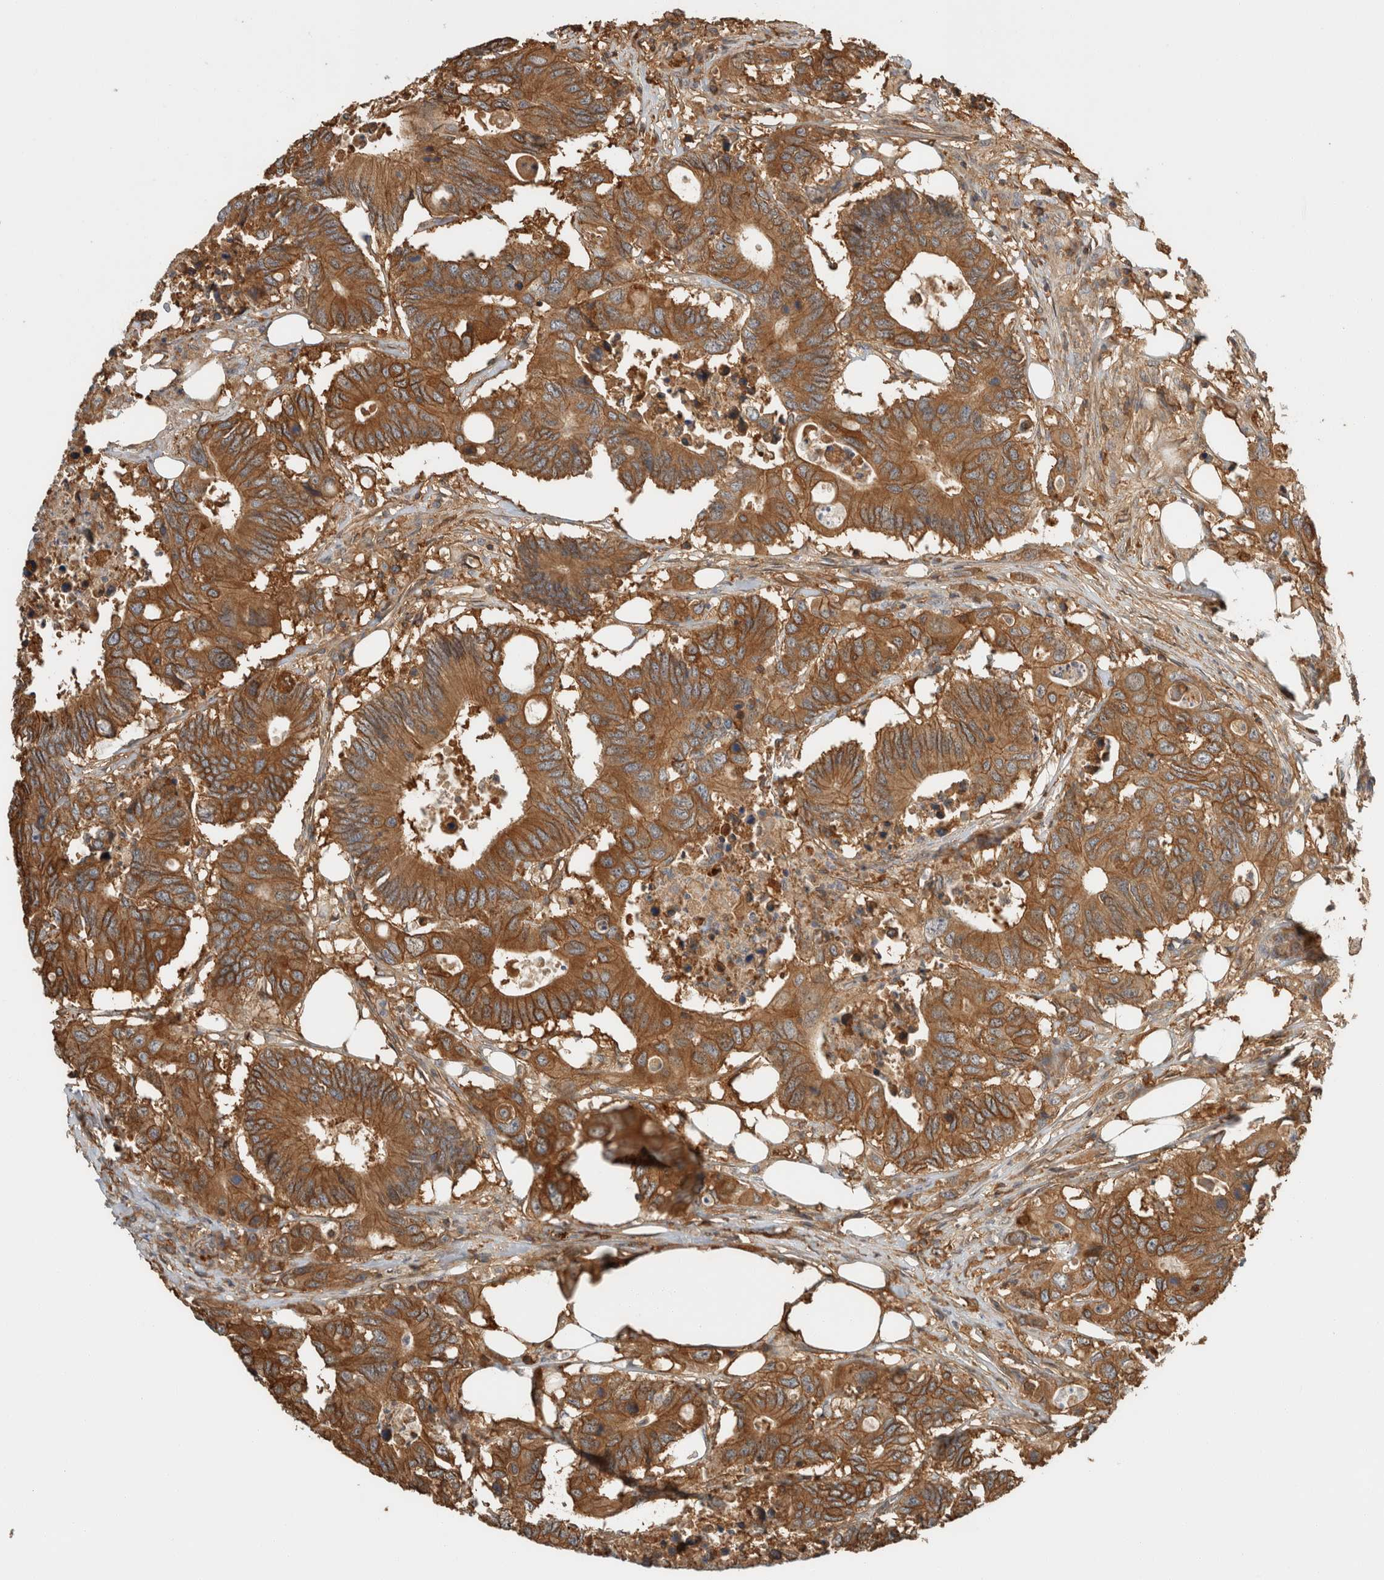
{"staining": {"intensity": "moderate", "quantity": ">75%", "location": "cytoplasmic/membranous"}, "tissue": "colorectal cancer", "cell_type": "Tumor cells", "image_type": "cancer", "snomed": [{"axis": "morphology", "description": "Adenocarcinoma, NOS"}, {"axis": "topography", "description": "Colon"}], "caption": "Colorectal cancer (adenocarcinoma) stained for a protein (brown) reveals moderate cytoplasmic/membranous positive expression in approximately >75% of tumor cells.", "gene": "PFDN4", "patient": {"sex": "male", "age": 71}}